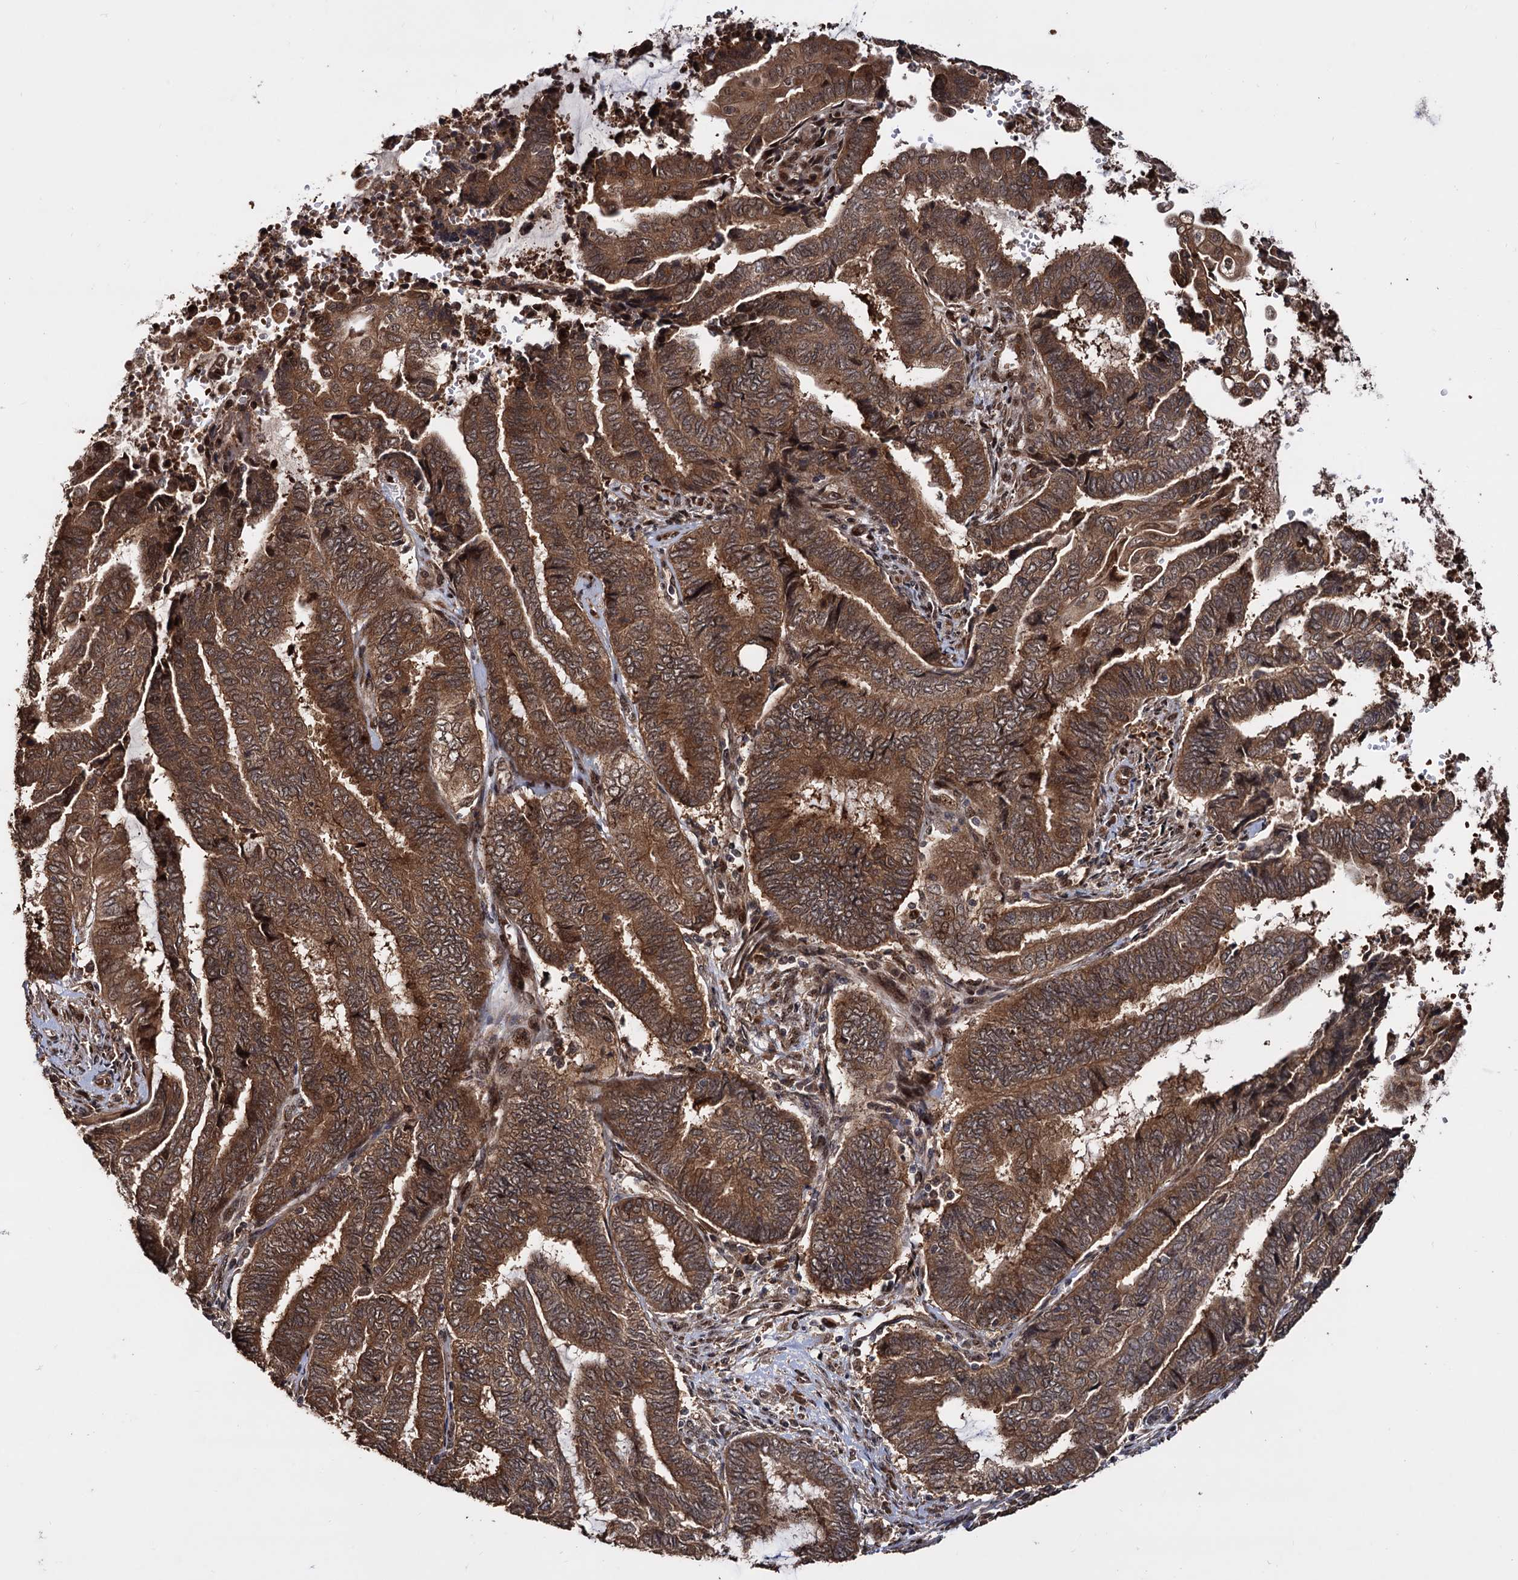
{"staining": {"intensity": "strong", "quantity": ">75%", "location": "cytoplasmic/membranous"}, "tissue": "endometrial cancer", "cell_type": "Tumor cells", "image_type": "cancer", "snomed": [{"axis": "morphology", "description": "Adenocarcinoma, NOS"}, {"axis": "topography", "description": "Uterus"}, {"axis": "topography", "description": "Endometrium"}], "caption": "Protein staining demonstrates strong cytoplasmic/membranous staining in approximately >75% of tumor cells in endometrial adenocarcinoma.", "gene": "PIGB", "patient": {"sex": "female", "age": 70}}